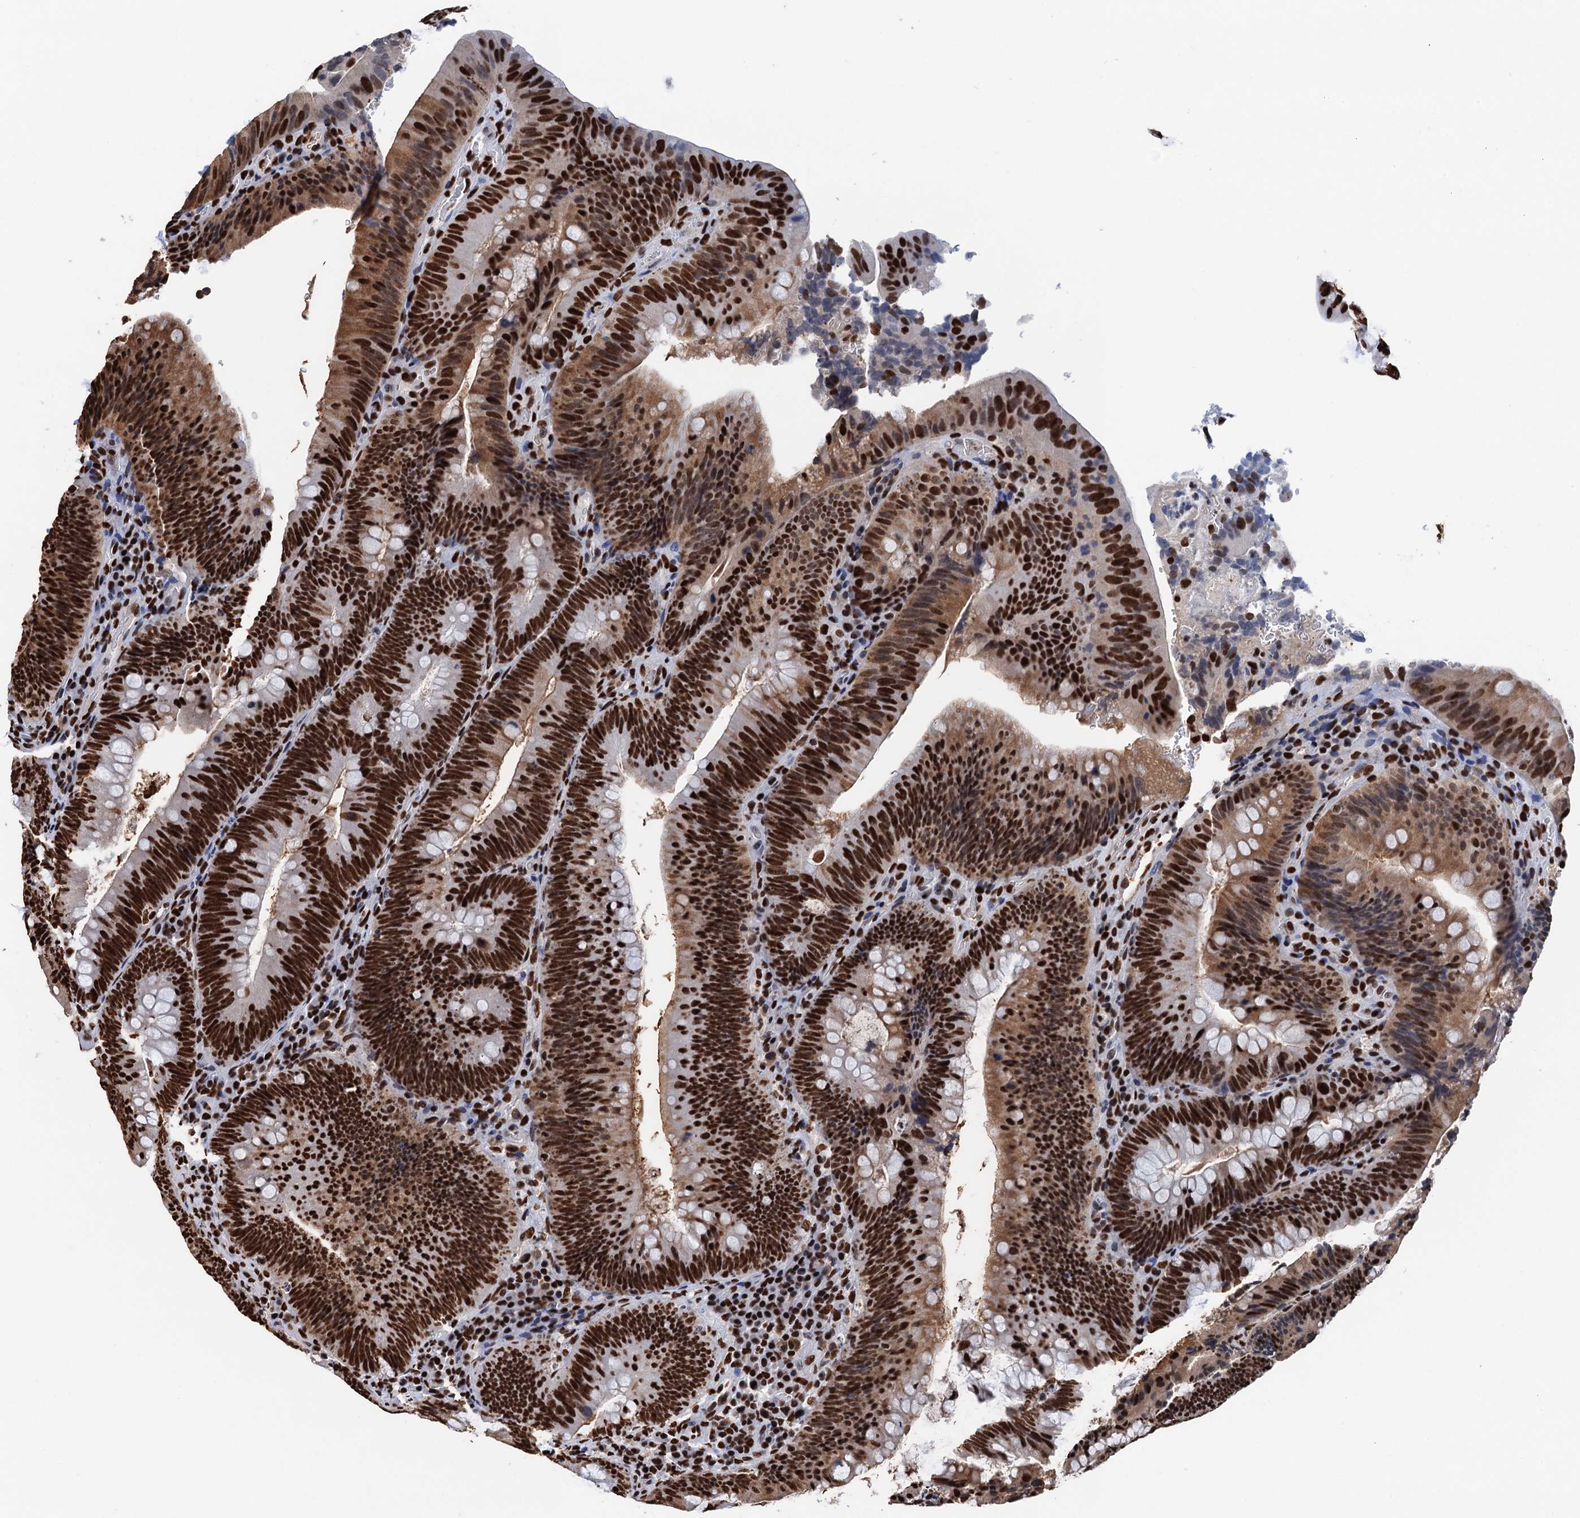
{"staining": {"intensity": "strong", "quantity": ">75%", "location": "nuclear"}, "tissue": "colorectal cancer", "cell_type": "Tumor cells", "image_type": "cancer", "snomed": [{"axis": "morphology", "description": "Normal tissue, NOS"}, {"axis": "topography", "description": "Colon"}], "caption": "Protein staining demonstrates strong nuclear staining in about >75% of tumor cells in colorectal cancer.", "gene": "UBA2", "patient": {"sex": "female", "age": 82}}